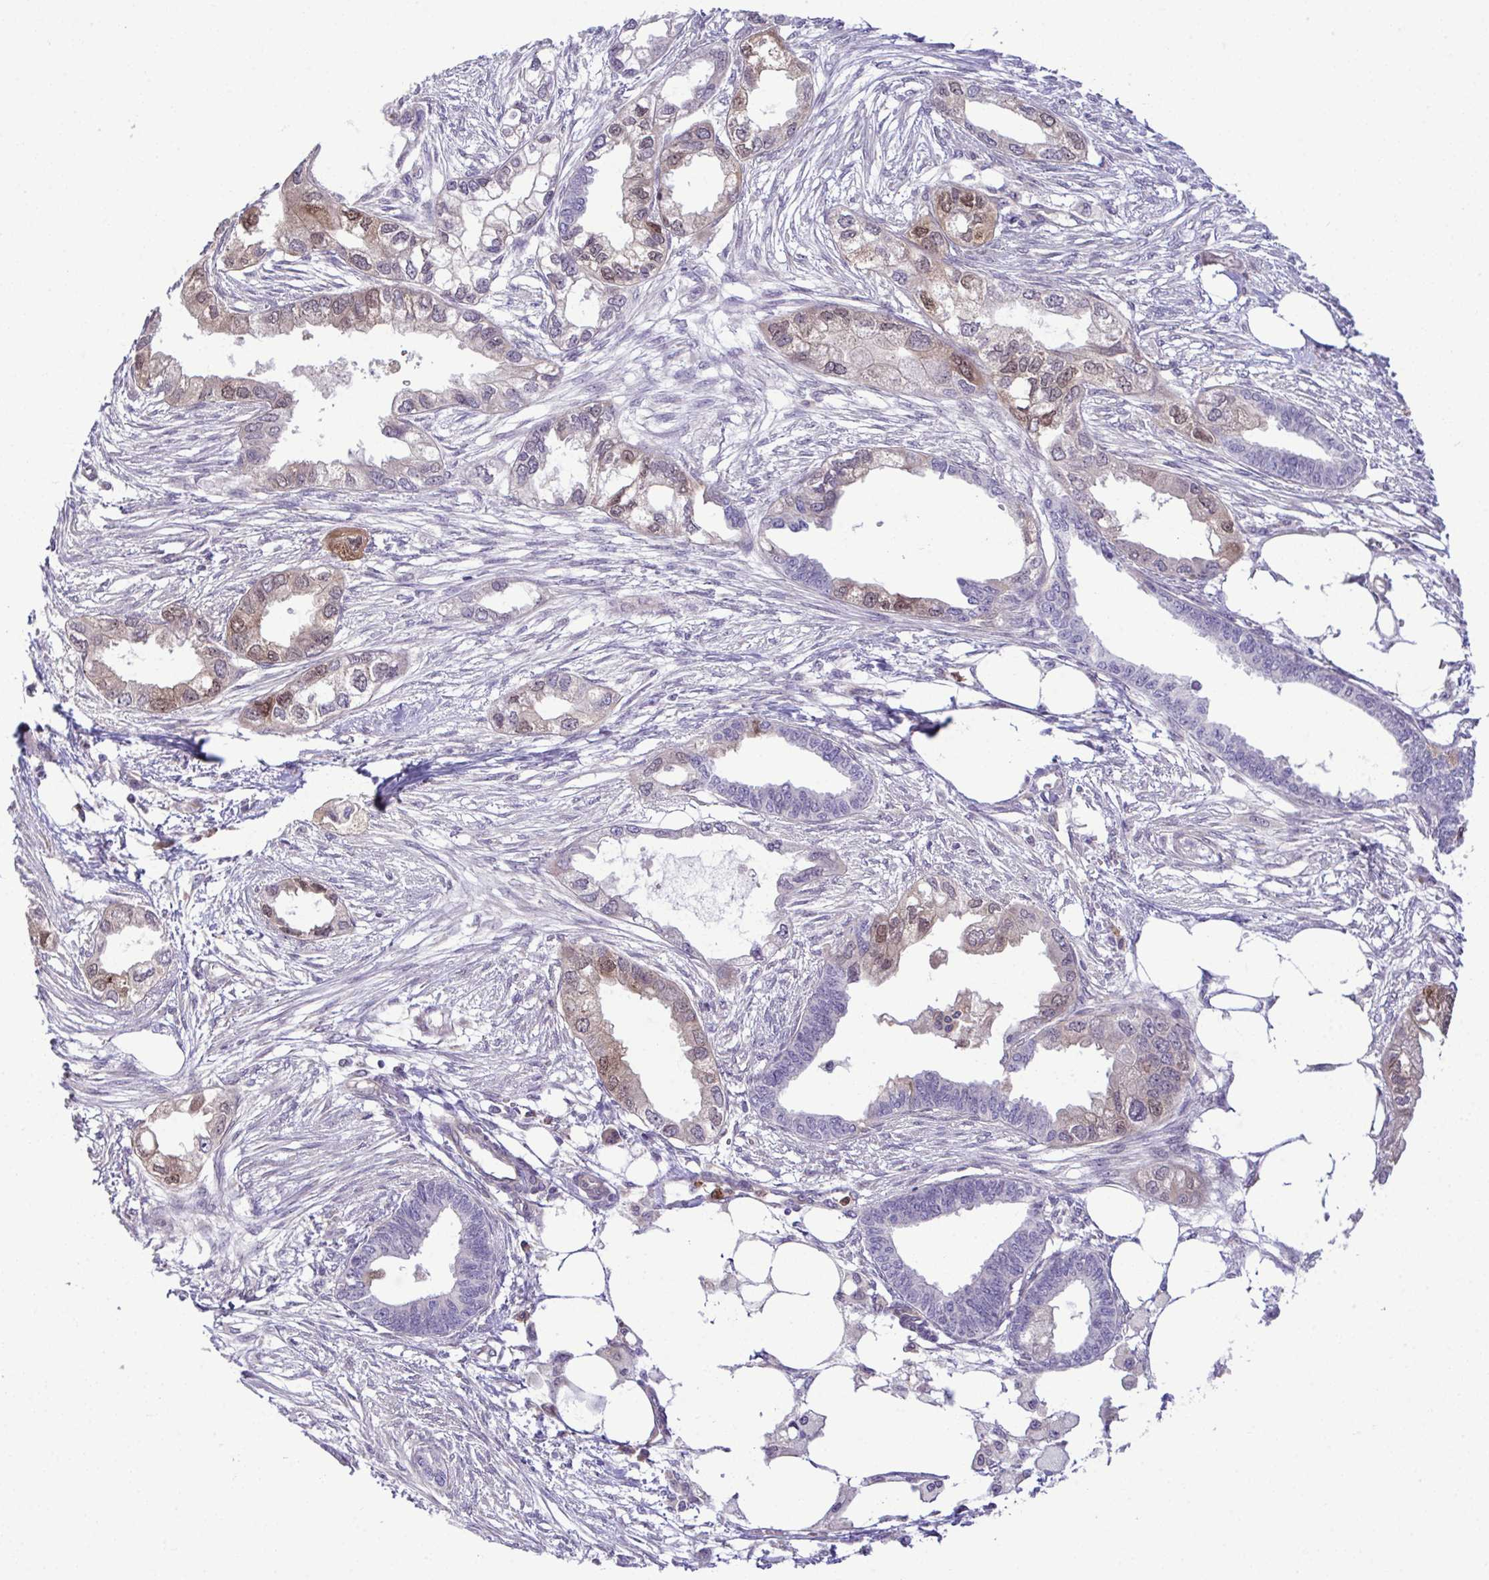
{"staining": {"intensity": "moderate", "quantity": "<25%", "location": "cytoplasmic/membranous,nuclear"}, "tissue": "endometrial cancer", "cell_type": "Tumor cells", "image_type": "cancer", "snomed": [{"axis": "morphology", "description": "Adenocarcinoma, NOS"}, {"axis": "morphology", "description": "Adenocarcinoma, metastatic, NOS"}, {"axis": "topography", "description": "Adipose tissue"}, {"axis": "topography", "description": "Endometrium"}], "caption": "Adenocarcinoma (endometrial) was stained to show a protein in brown. There is low levels of moderate cytoplasmic/membranous and nuclear positivity in approximately <25% of tumor cells.", "gene": "CMPK1", "patient": {"sex": "female", "age": 67}}